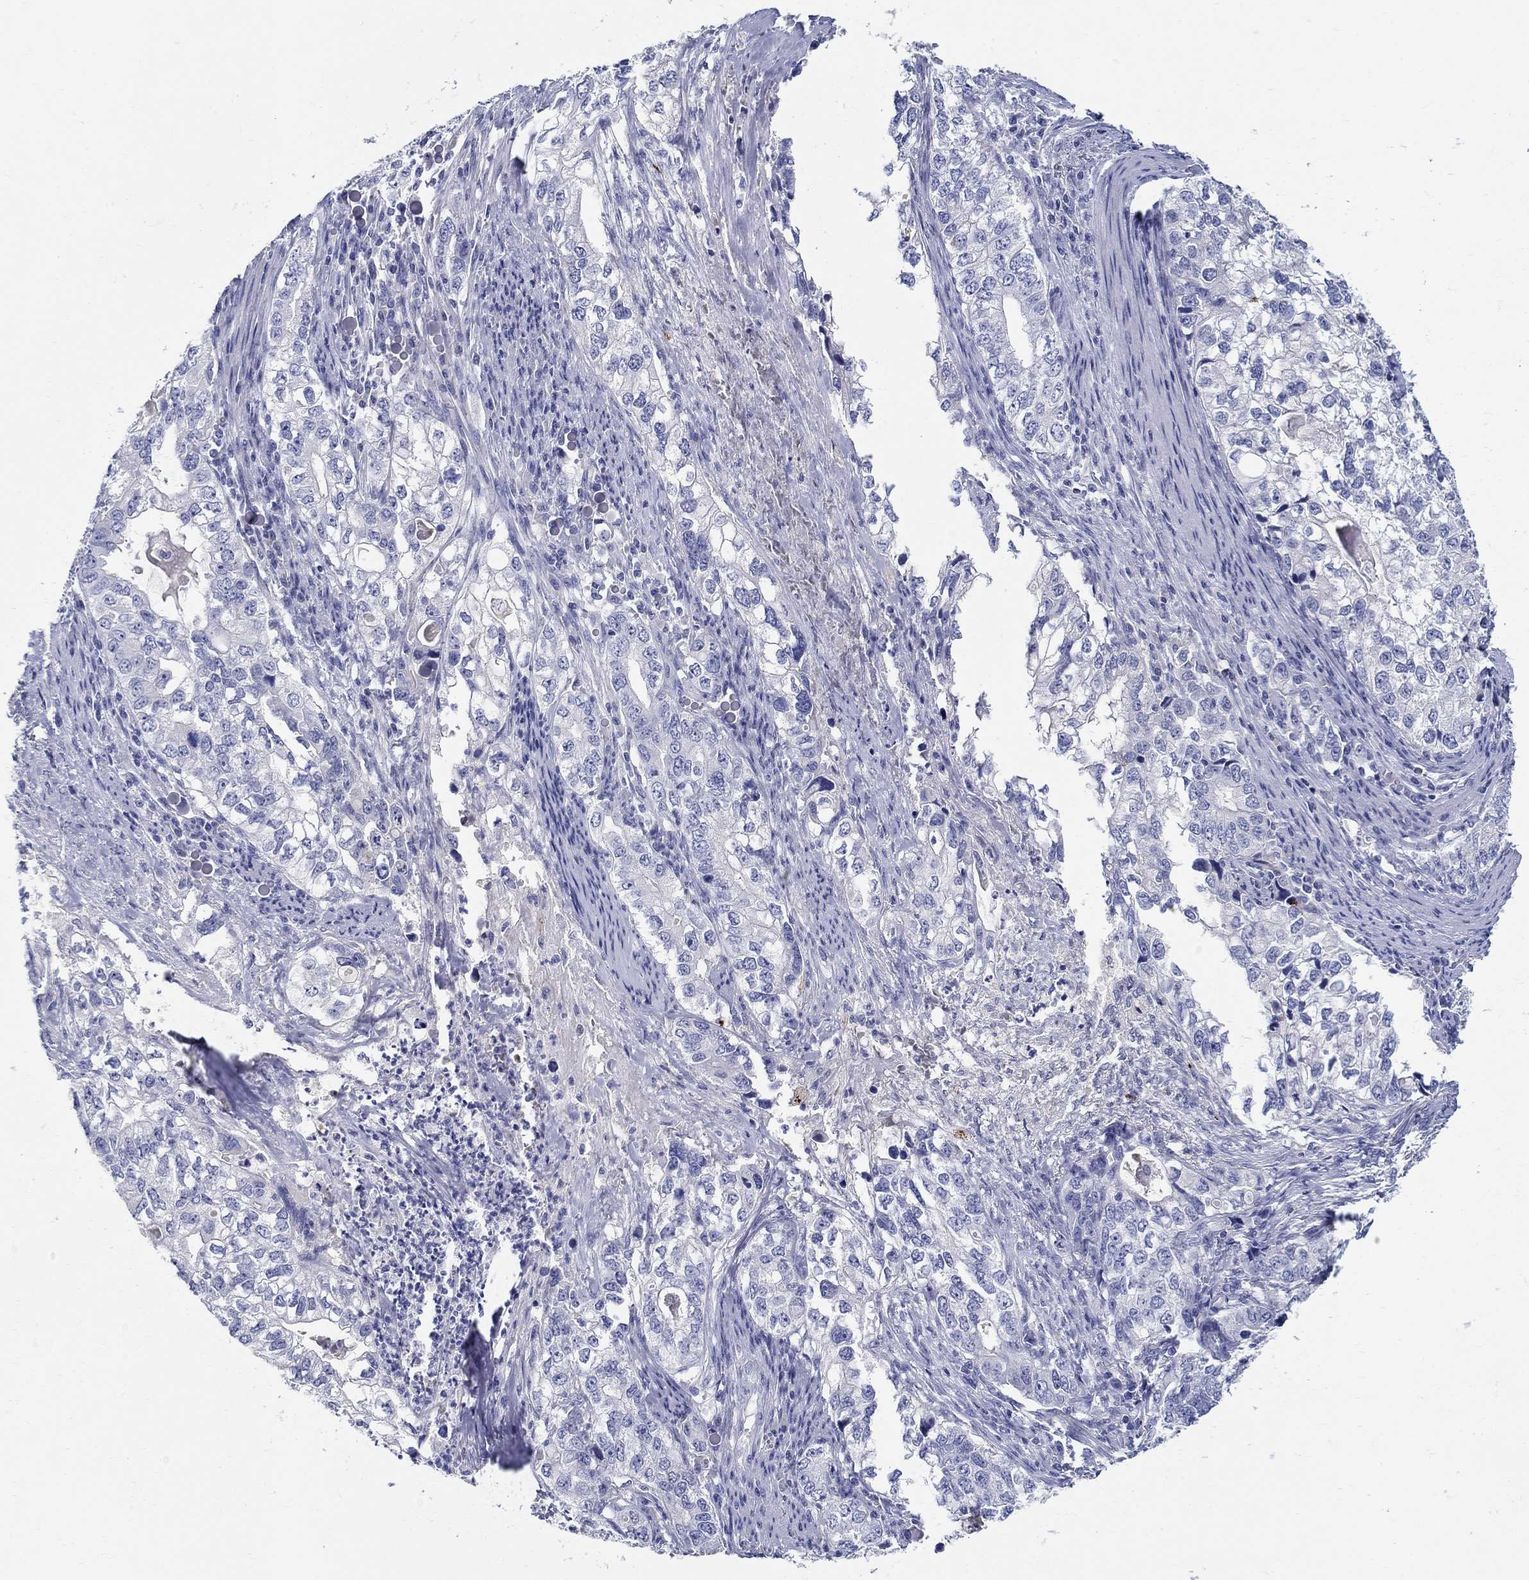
{"staining": {"intensity": "negative", "quantity": "none", "location": "none"}, "tissue": "stomach cancer", "cell_type": "Tumor cells", "image_type": "cancer", "snomed": [{"axis": "morphology", "description": "Adenocarcinoma, NOS"}, {"axis": "topography", "description": "Stomach, lower"}], "caption": "Adenocarcinoma (stomach) stained for a protein using immunohistochemistry (IHC) reveals no expression tumor cells.", "gene": "CRYGD", "patient": {"sex": "female", "age": 72}}